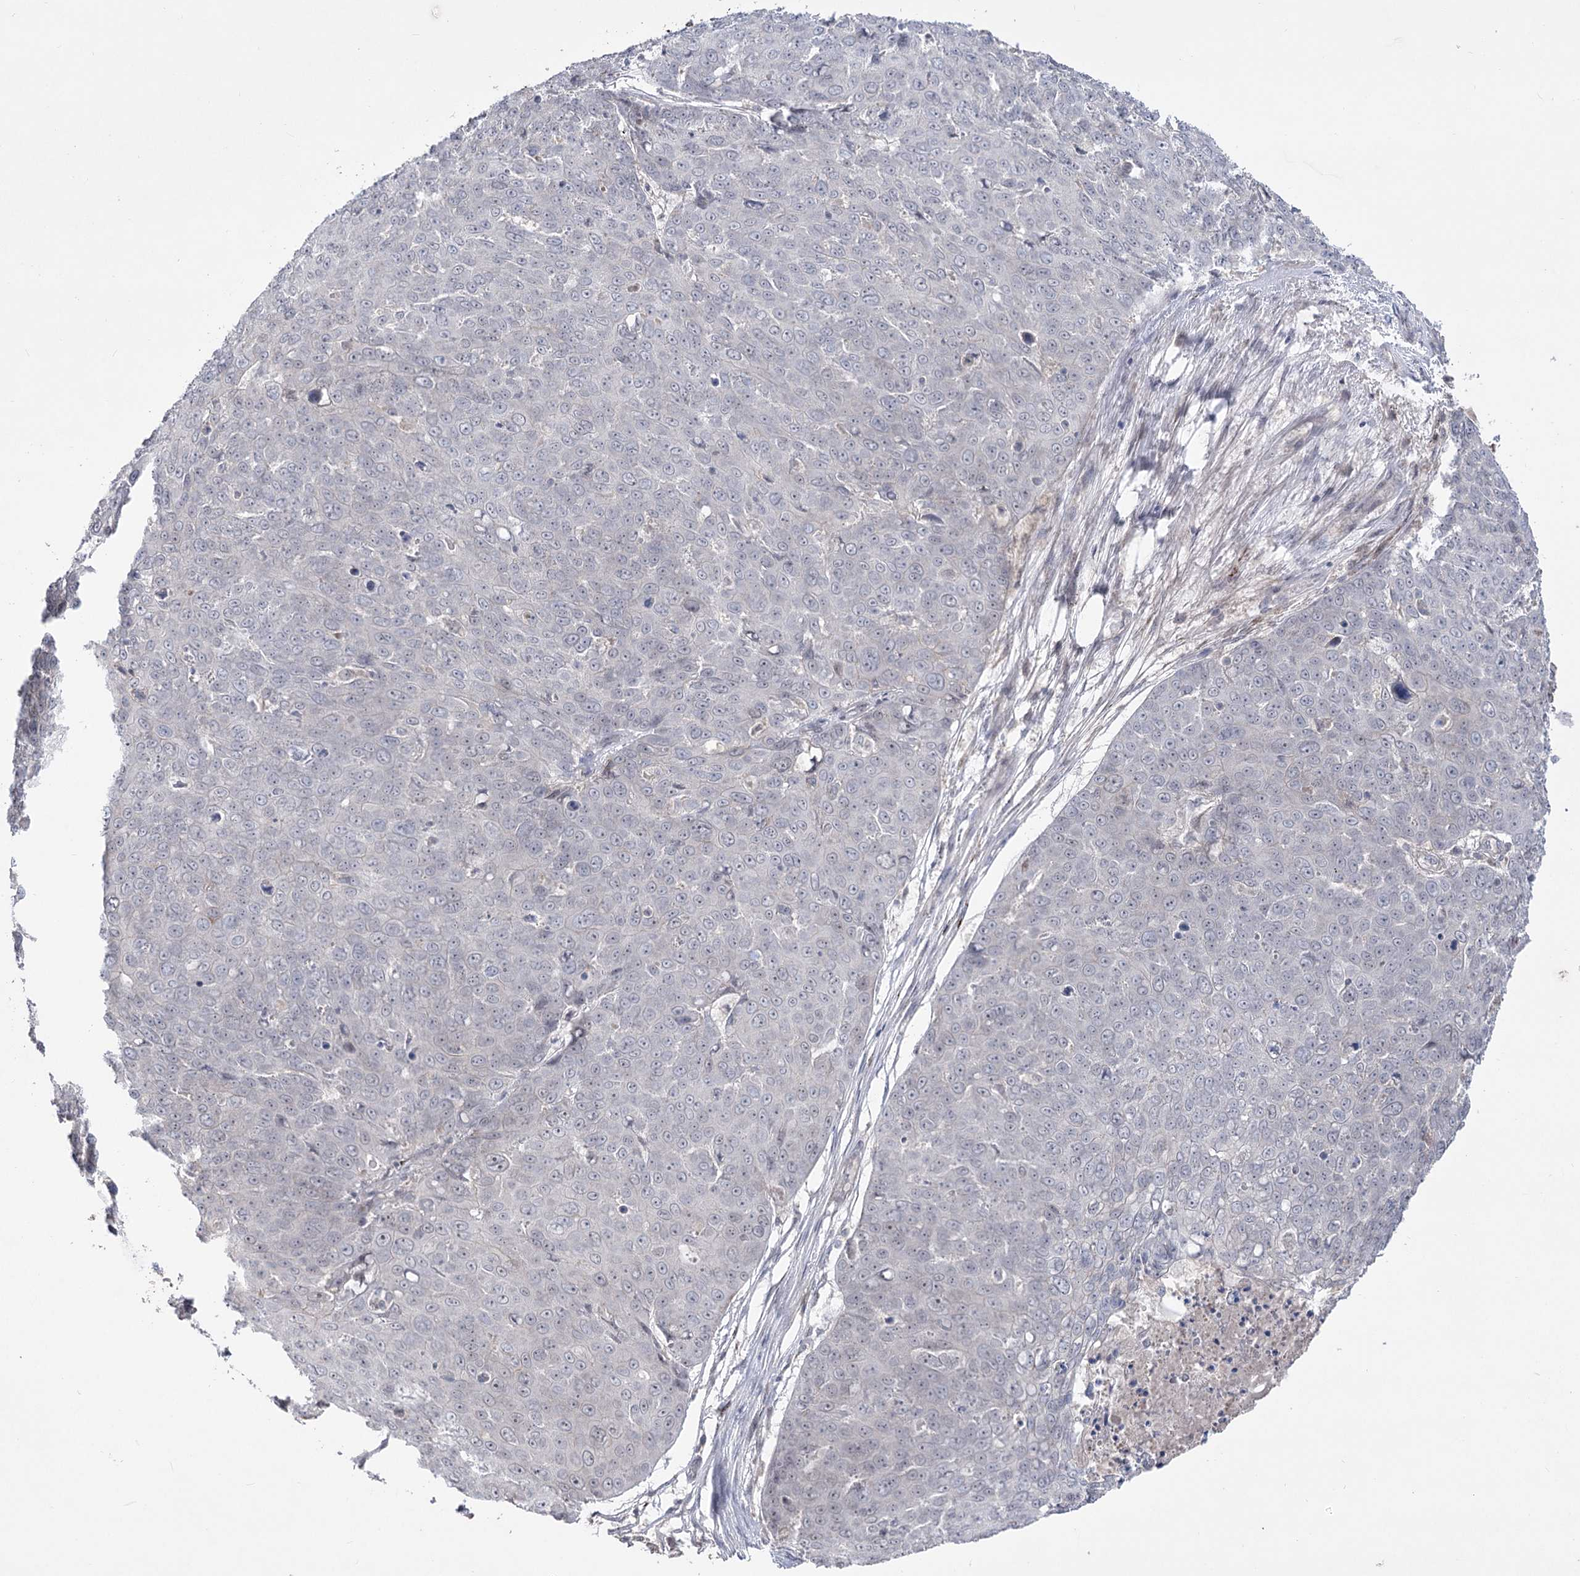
{"staining": {"intensity": "negative", "quantity": "none", "location": "none"}, "tissue": "skin cancer", "cell_type": "Tumor cells", "image_type": "cancer", "snomed": [{"axis": "morphology", "description": "Squamous cell carcinoma, NOS"}, {"axis": "topography", "description": "Skin"}], "caption": "The IHC image has no significant expression in tumor cells of skin squamous cell carcinoma tissue.", "gene": "ZSCAN23", "patient": {"sex": "male", "age": 71}}